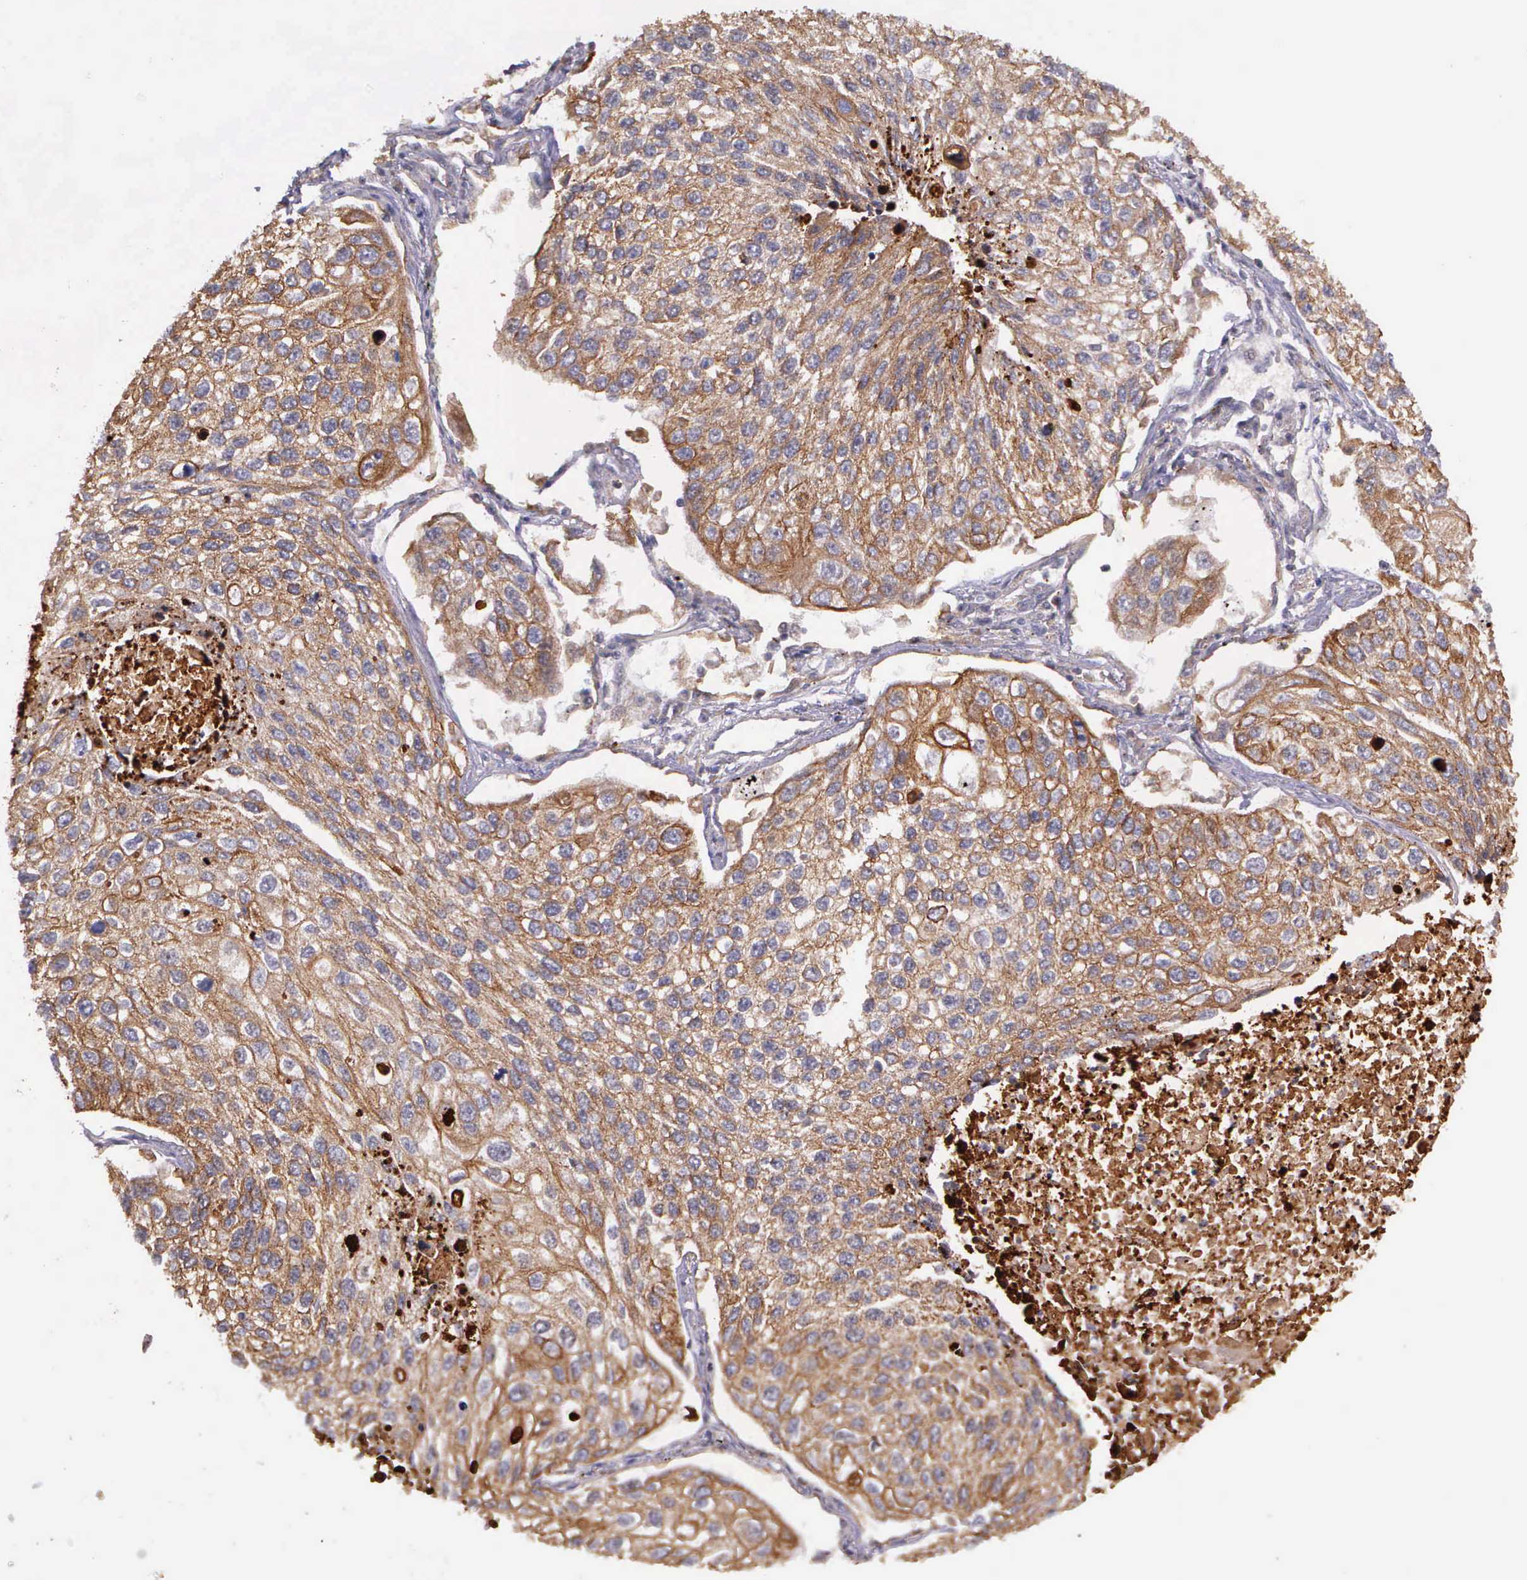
{"staining": {"intensity": "moderate", "quantity": ">75%", "location": "cytoplasmic/membranous"}, "tissue": "lung cancer", "cell_type": "Tumor cells", "image_type": "cancer", "snomed": [{"axis": "morphology", "description": "Squamous cell carcinoma, NOS"}, {"axis": "topography", "description": "Lung"}], "caption": "A photomicrograph of human lung squamous cell carcinoma stained for a protein shows moderate cytoplasmic/membranous brown staining in tumor cells.", "gene": "PRICKLE3", "patient": {"sex": "male", "age": 75}}